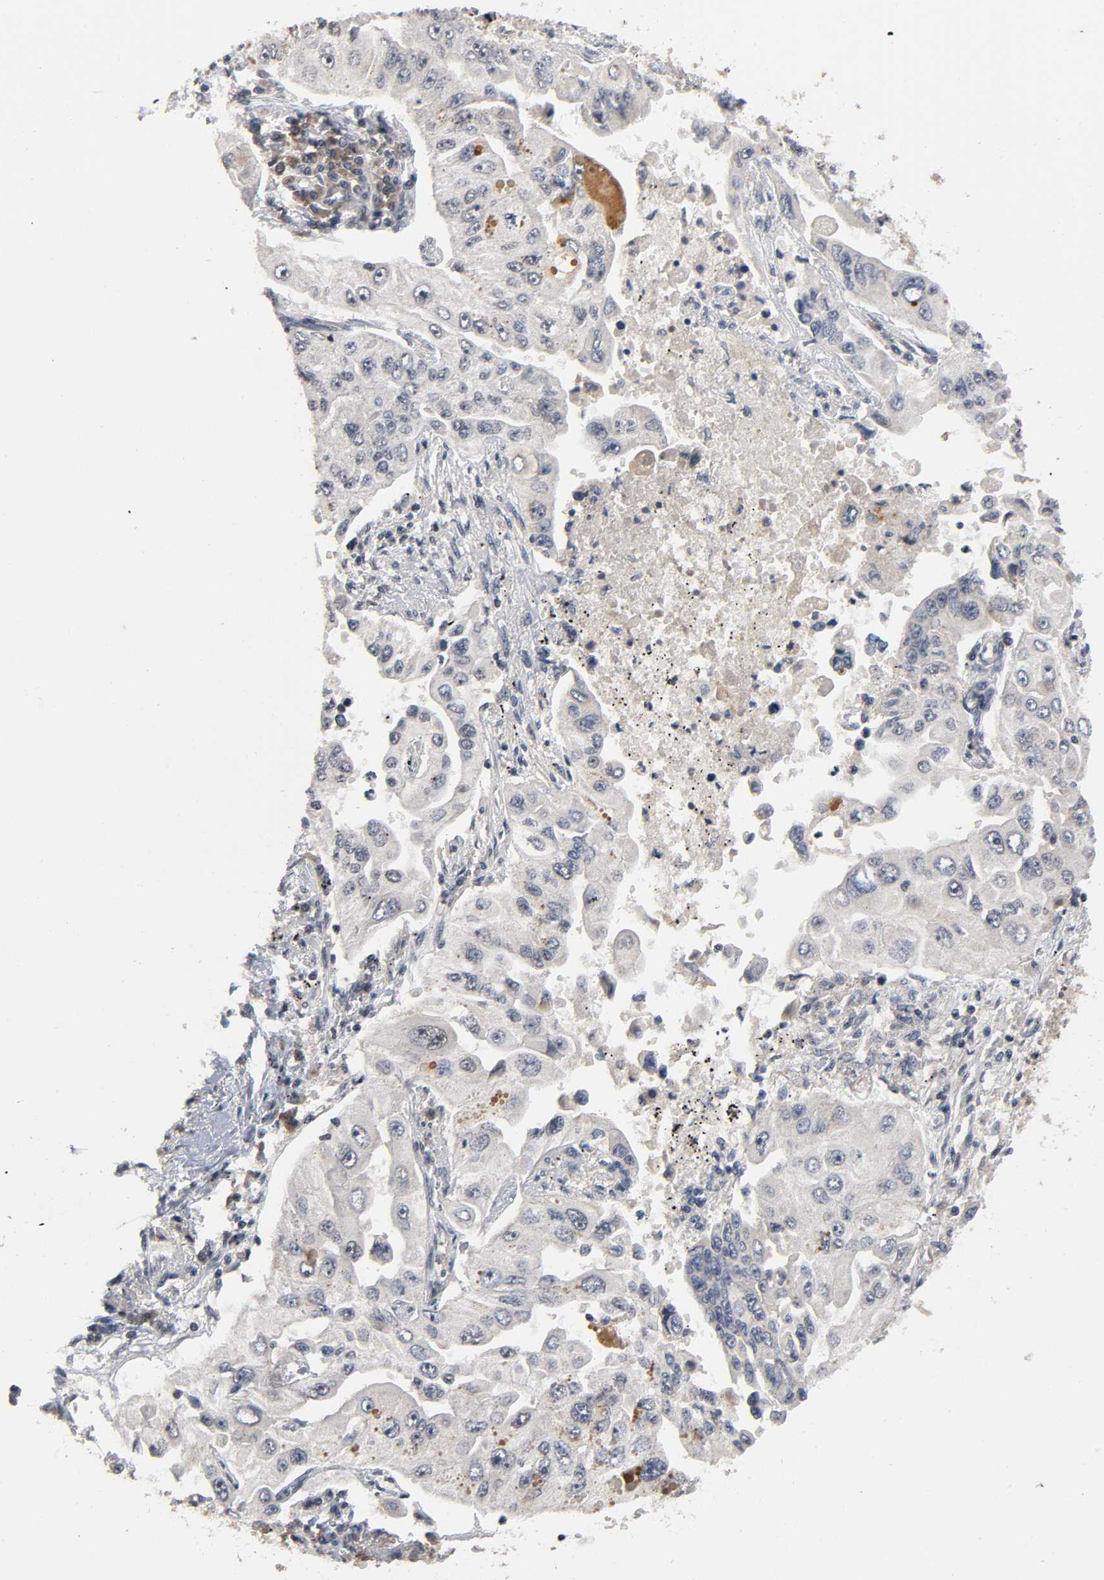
{"staining": {"intensity": "weak", "quantity": "<25%", "location": "cytoplasmic/membranous,nuclear"}, "tissue": "lung cancer", "cell_type": "Tumor cells", "image_type": "cancer", "snomed": [{"axis": "morphology", "description": "Adenocarcinoma, NOS"}, {"axis": "topography", "description": "Lung"}], "caption": "Immunohistochemical staining of human lung adenocarcinoma exhibits no significant positivity in tumor cells. Brightfield microscopy of immunohistochemistry stained with DAB (brown) and hematoxylin (blue), captured at high magnification.", "gene": "ZNF384", "patient": {"sex": "male", "age": 84}}